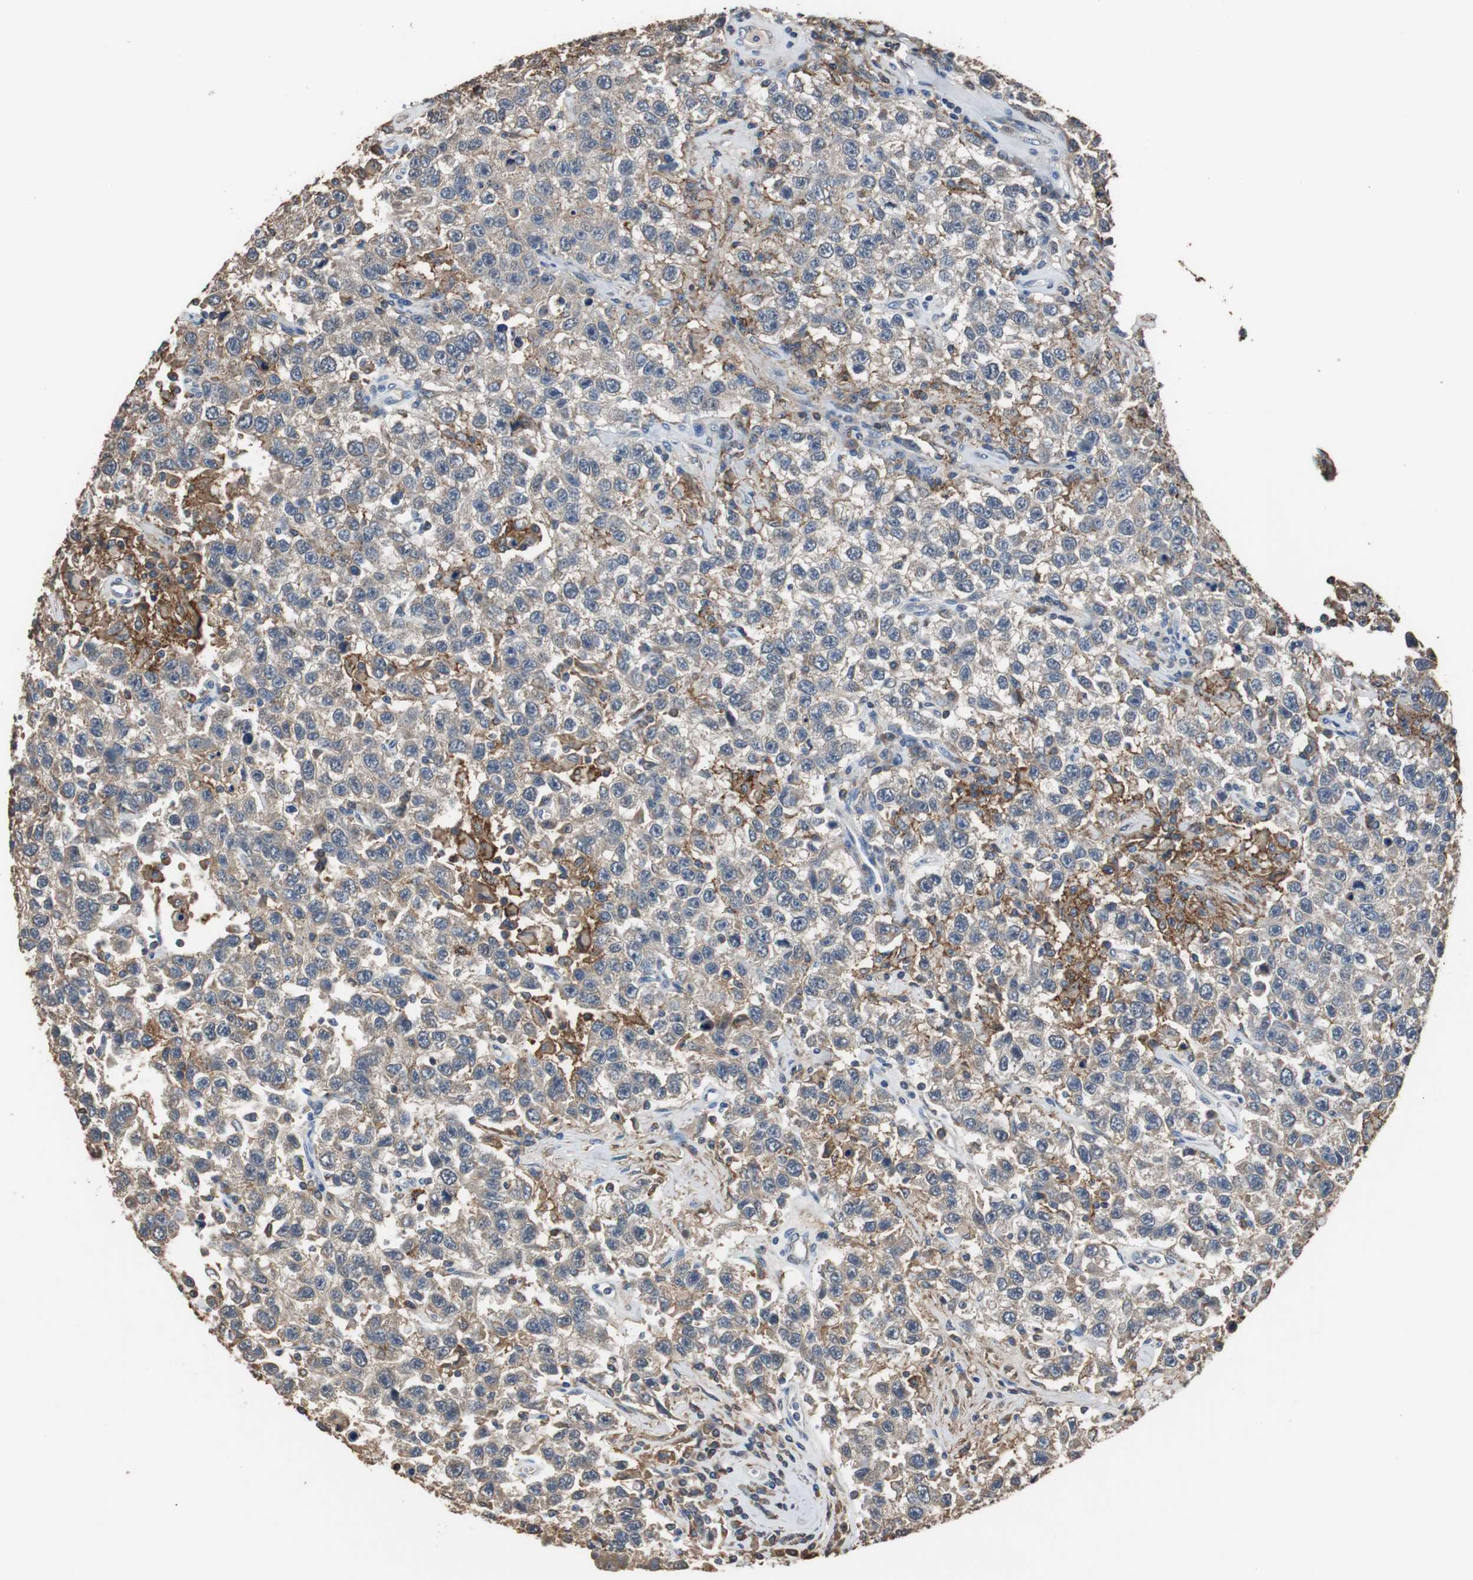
{"staining": {"intensity": "weak", "quantity": "25%-75%", "location": "cytoplasmic/membranous"}, "tissue": "testis cancer", "cell_type": "Tumor cells", "image_type": "cancer", "snomed": [{"axis": "morphology", "description": "Seminoma, NOS"}, {"axis": "topography", "description": "Testis"}], "caption": "DAB (3,3'-diaminobenzidine) immunohistochemical staining of testis seminoma demonstrates weak cytoplasmic/membranous protein staining in about 25%-75% of tumor cells.", "gene": "SCIMP", "patient": {"sex": "male", "age": 41}}